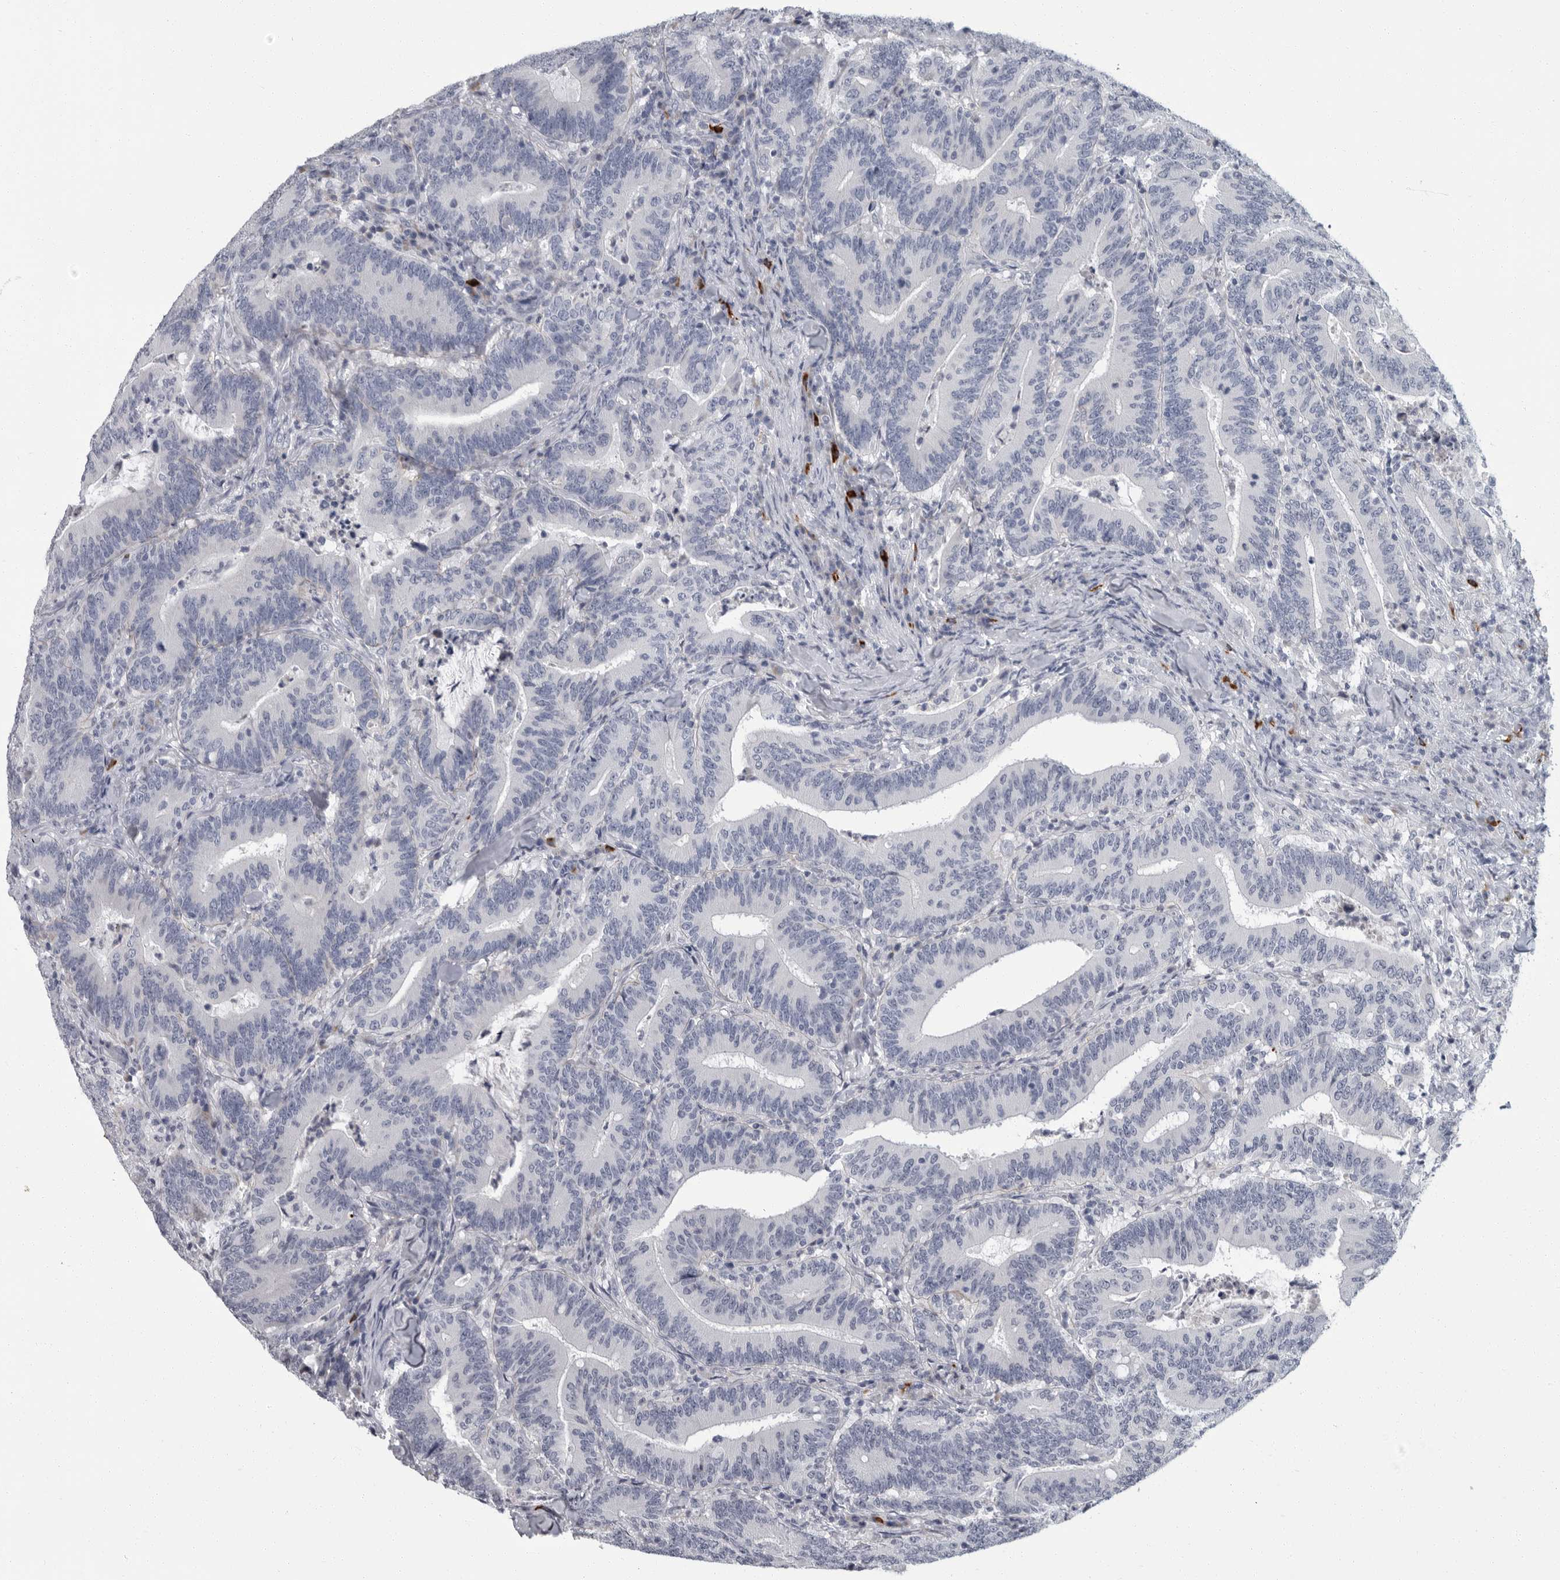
{"staining": {"intensity": "negative", "quantity": "none", "location": "none"}, "tissue": "colorectal cancer", "cell_type": "Tumor cells", "image_type": "cancer", "snomed": [{"axis": "morphology", "description": "Adenocarcinoma, NOS"}, {"axis": "topography", "description": "Colon"}], "caption": "Immunohistochemistry (IHC) of human colorectal cancer exhibits no positivity in tumor cells. Nuclei are stained in blue.", "gene": "SLC25A39", "patient": {"sex": "female", "age": 66}}